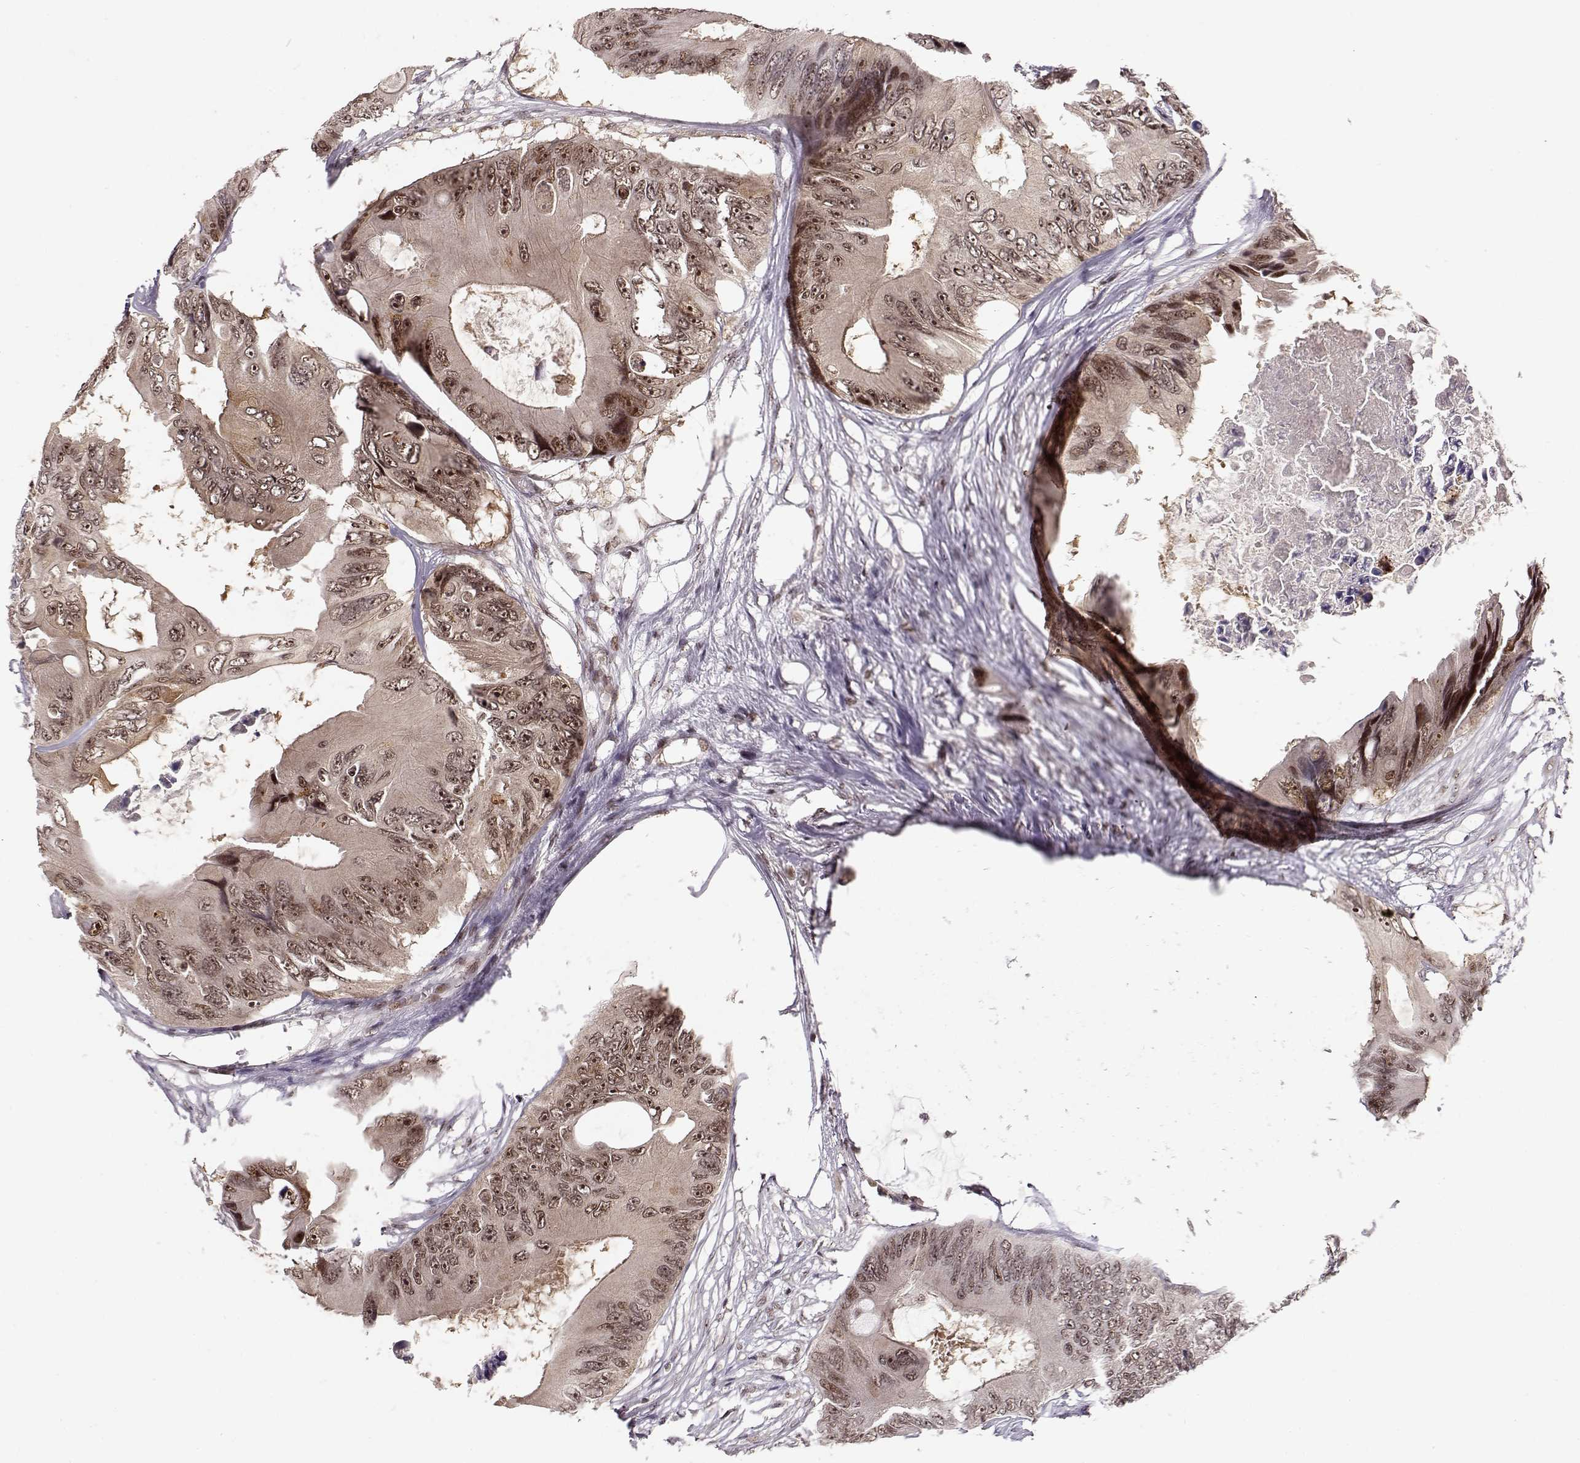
{"staining": {"intensity": "moderate", "quantity": ">75%", "location": "cytoplasmic/membranous,nuclear"}, "tissue": "colorectal cancer", "cell_type": "Tumor cells", "image_type": "cancer", "snomed": [{"axis": "morphology", "description": "Adenocarcinoma, NOS"}, {"axis": "topography", "description": "Rectum"}], "caption": "This photomicrograph exhibits immunohistochemistry staining of adenocarcinoma (colorectal), with medium moderate cytoplasmic/membranous and nuclear staining in about >75% of tumor cells.", "gene": "CSNK2A1", "patient": {"sex": "male", "age": 63}}